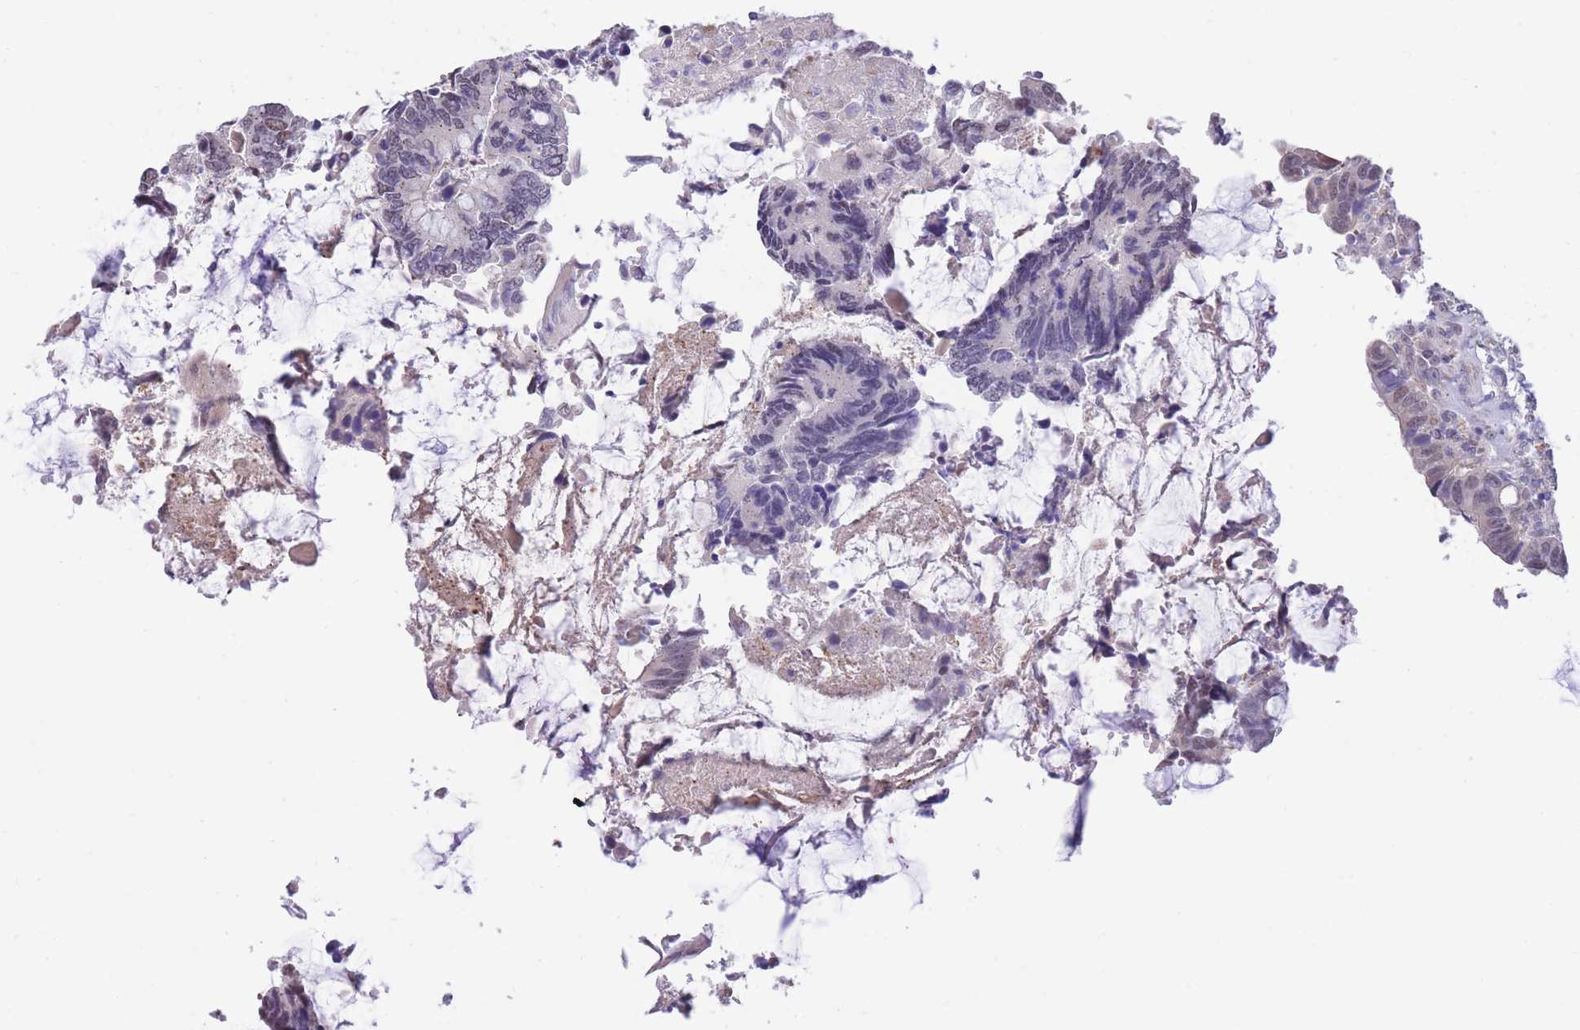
{"staining": {"intensity": "negative", "quantity": "none", "location": "none"}, "tissue": "colorectal cancer", "cell_type": "Tumor cells", "image_type": "cancer", "snomed": [{"axis": "morphology", "description": "Adenocarcinoma, NOS"}, {"axis": "topography", "description": "Colon"}], "caption": "Human colorectal cancer stained for a protein using IHC exhibits no positivity in tumor cells.", "gene": "PSG8", "patient": {"sex": "male", "age": 87}}